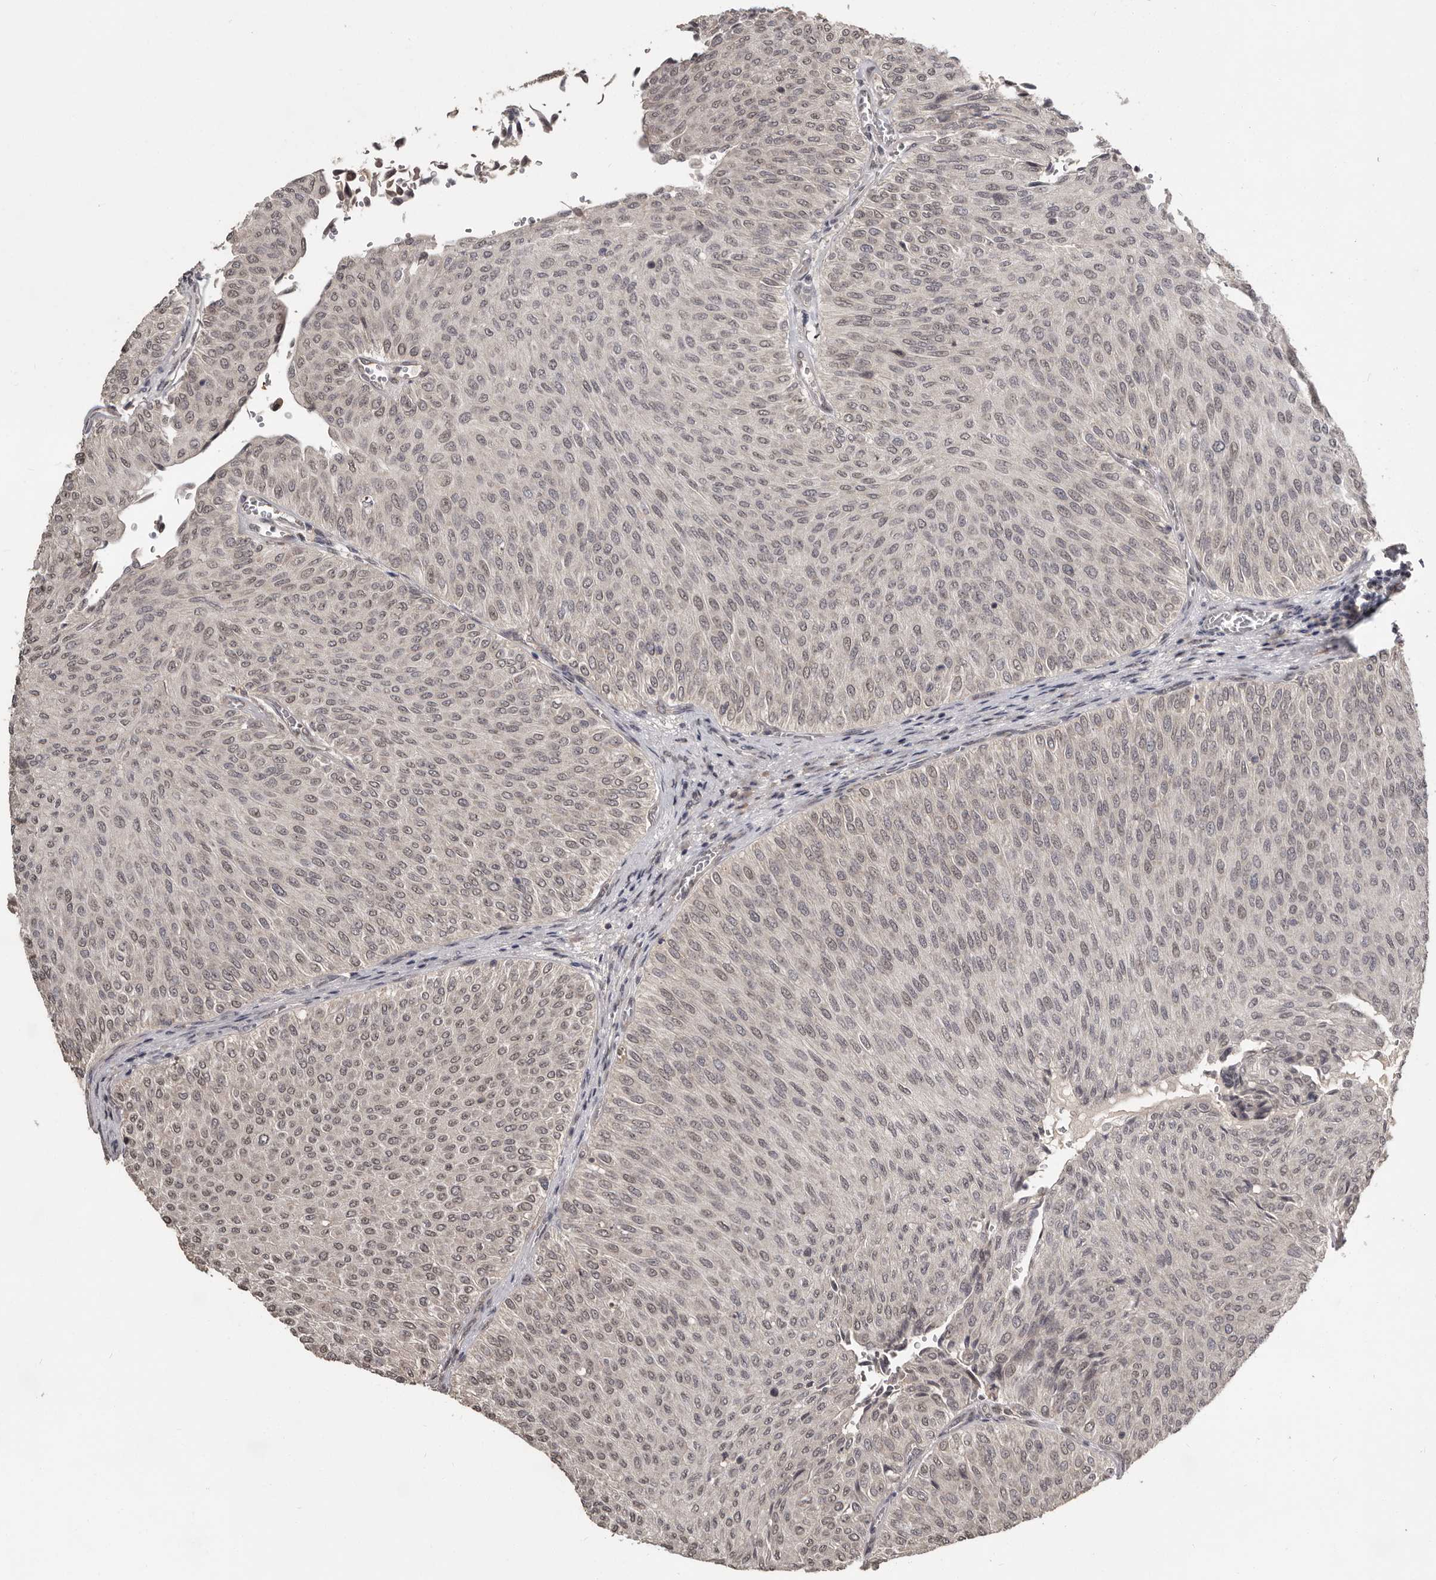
{"staining": {"intensity": "moderate", "quantity": "25%-75%", "location": "nuclear"}, "tissue": "urothelial cancer", "cell_type": "Tumor cells", "image_type": "cancer", "snomed": [{"axis": "morphology", "description": "Urothelial carcinoma, Low grade"}, {"axis": "topography", "description": "Urinary bladder"}], "caption": "Immunohistochemical staining of urothelial cancer demonstrates medium levels of moderate nuclear protein positivity in about 25%-75% of tumor cells.", "gene": "ZFP14", "patient": {"sex": "male", "age": 78}}